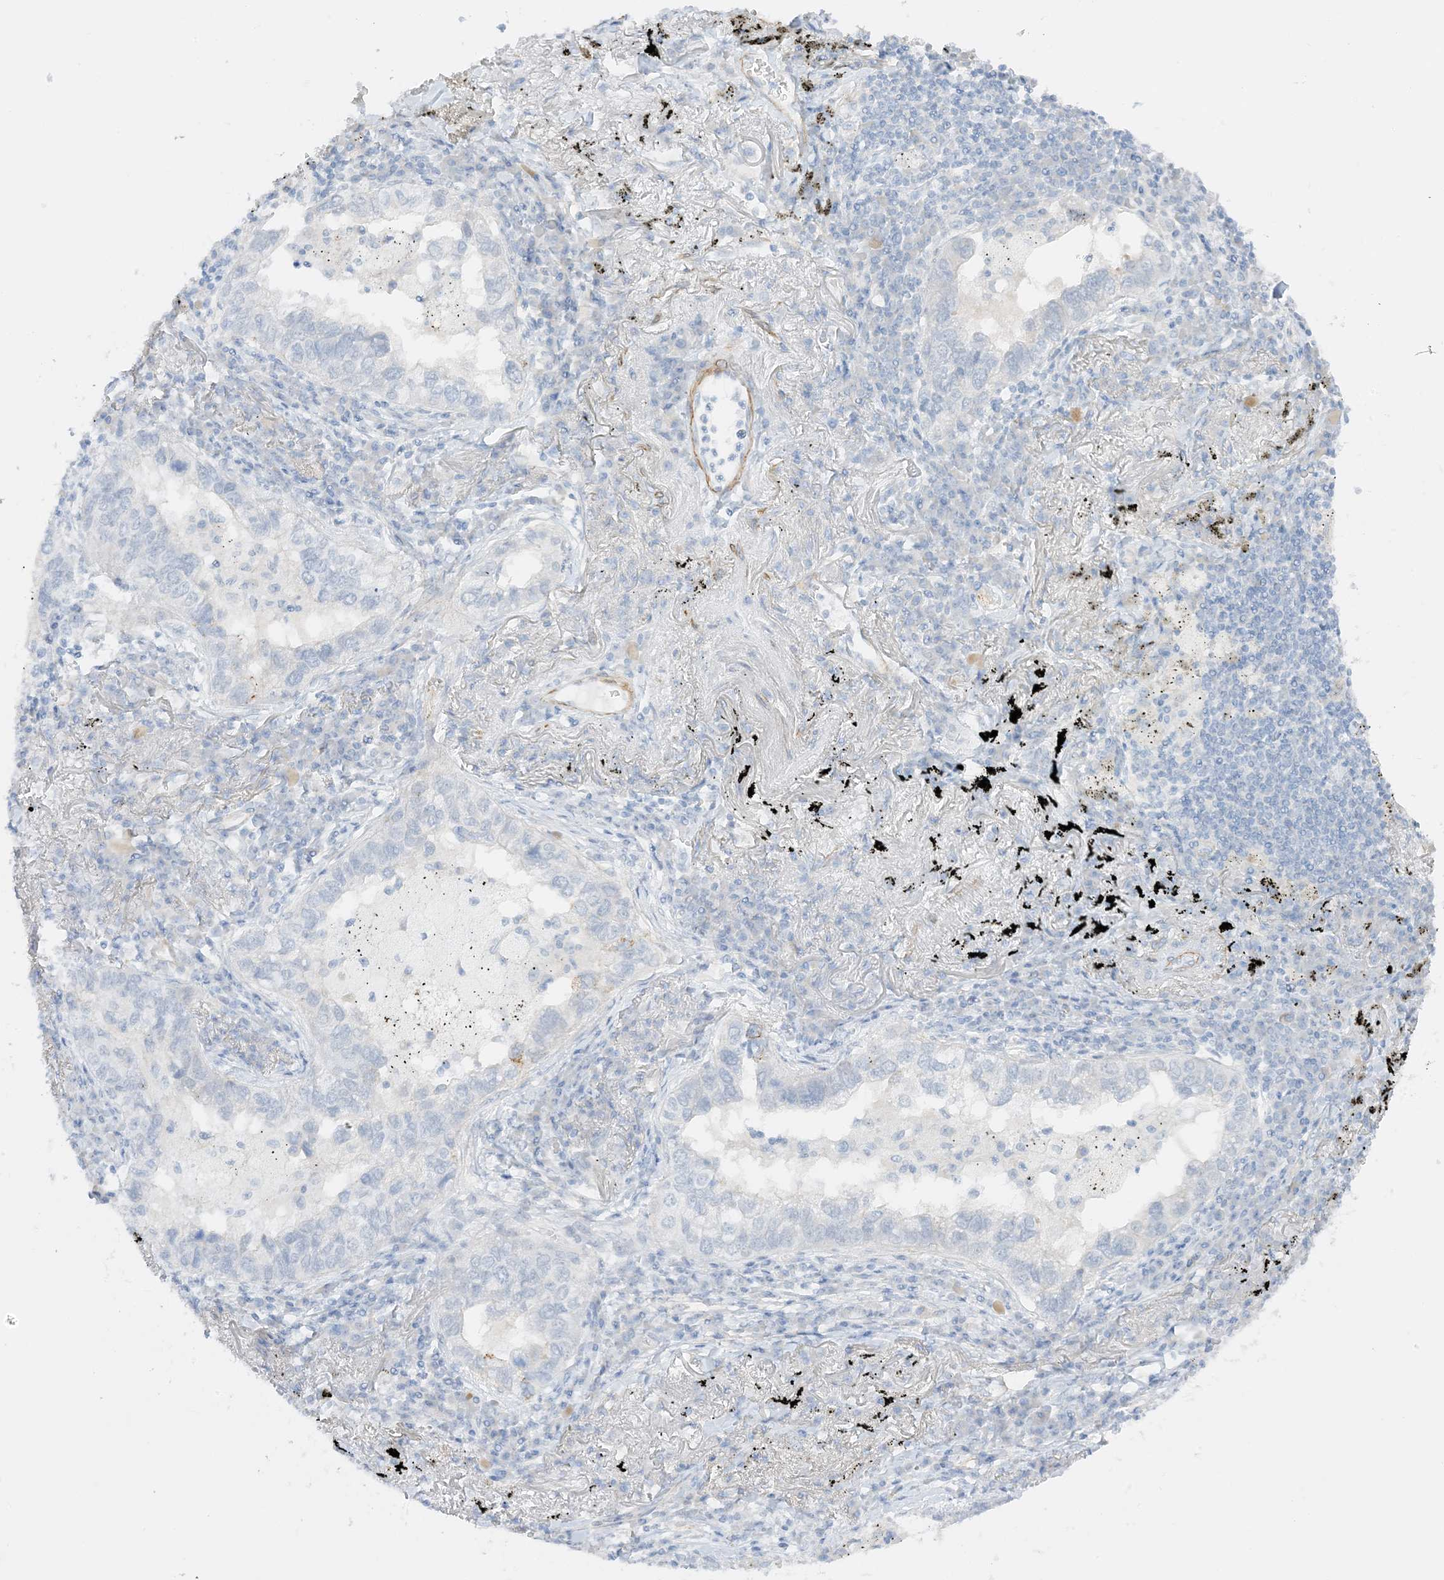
{"staining": {"intensity": "negative", "quantity": "none", "location": "none"}, "tissue": "lung cancer", "cell_type": "Tumor cells", "image_type": "cancer", "snomed": [{"axis": "morphology", "description": "Adenocarcinoma, NOS"}, {"axis": "topography", "description": "Lung"}], "caption": "Lung cancer was stained to show a protein in brown. There is no significant expression in tumor cells.", "gene": "SLC22A13", "patient": {"sex": "male", "age": 65}}